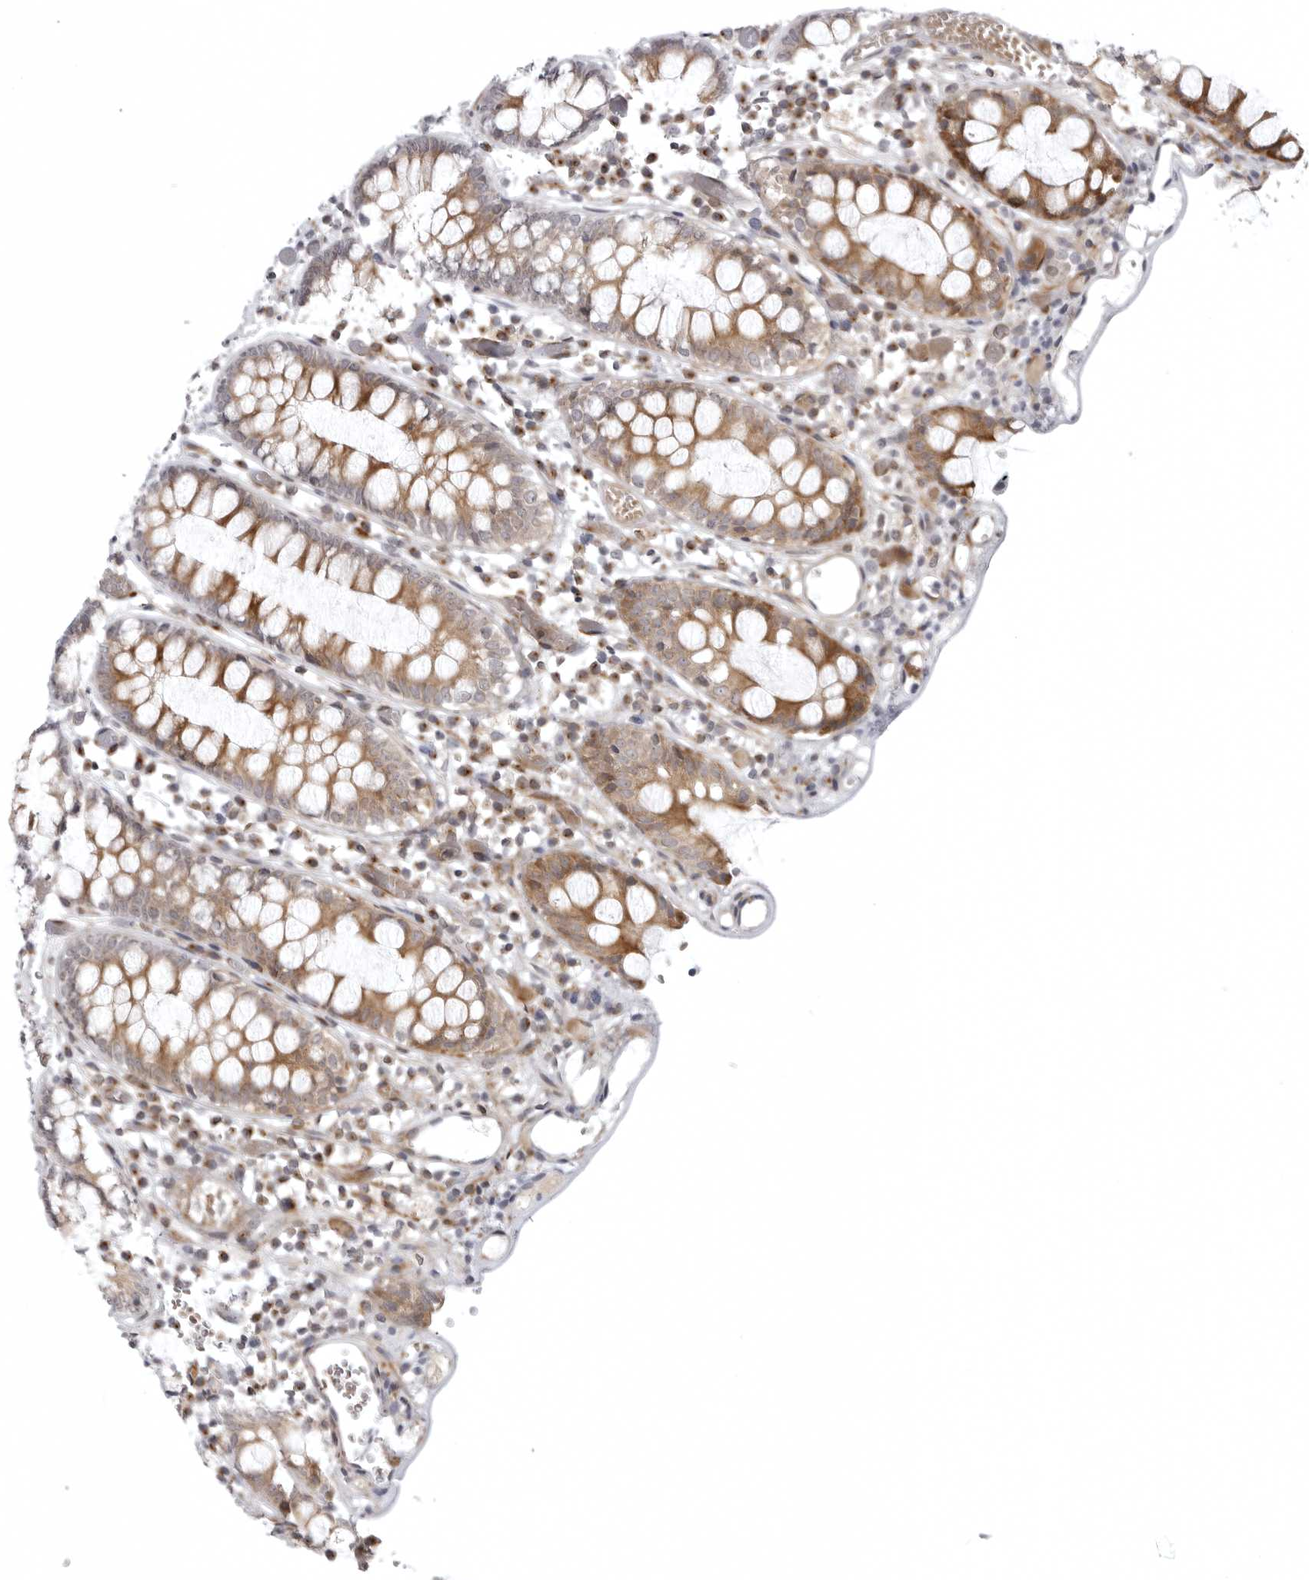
{"staining": {"intensity": "moderate", "quantity": ">75%", "location": "cytoplasmic/membranous"}, "tissue": "colon", "cell_type": "Endothelial cells", "image_type": "normal", "snomed": [{"axis": "morphology", "description": "Normal tissue, NOS"}, {"axis": "topography", "description": "Colon"}], "caption": "IHC of unremarkable human colon displays medium levels of moderate cytoplasmic/membranous staining in approximately >75% of endothelial cells. The staining is performed using DAB brown chromogen to label protein expression. The nuclei are counter-stained blue using hematoxylin.", "gene": "CD300LD", "patient": {"sex": "male", "age": 14}}